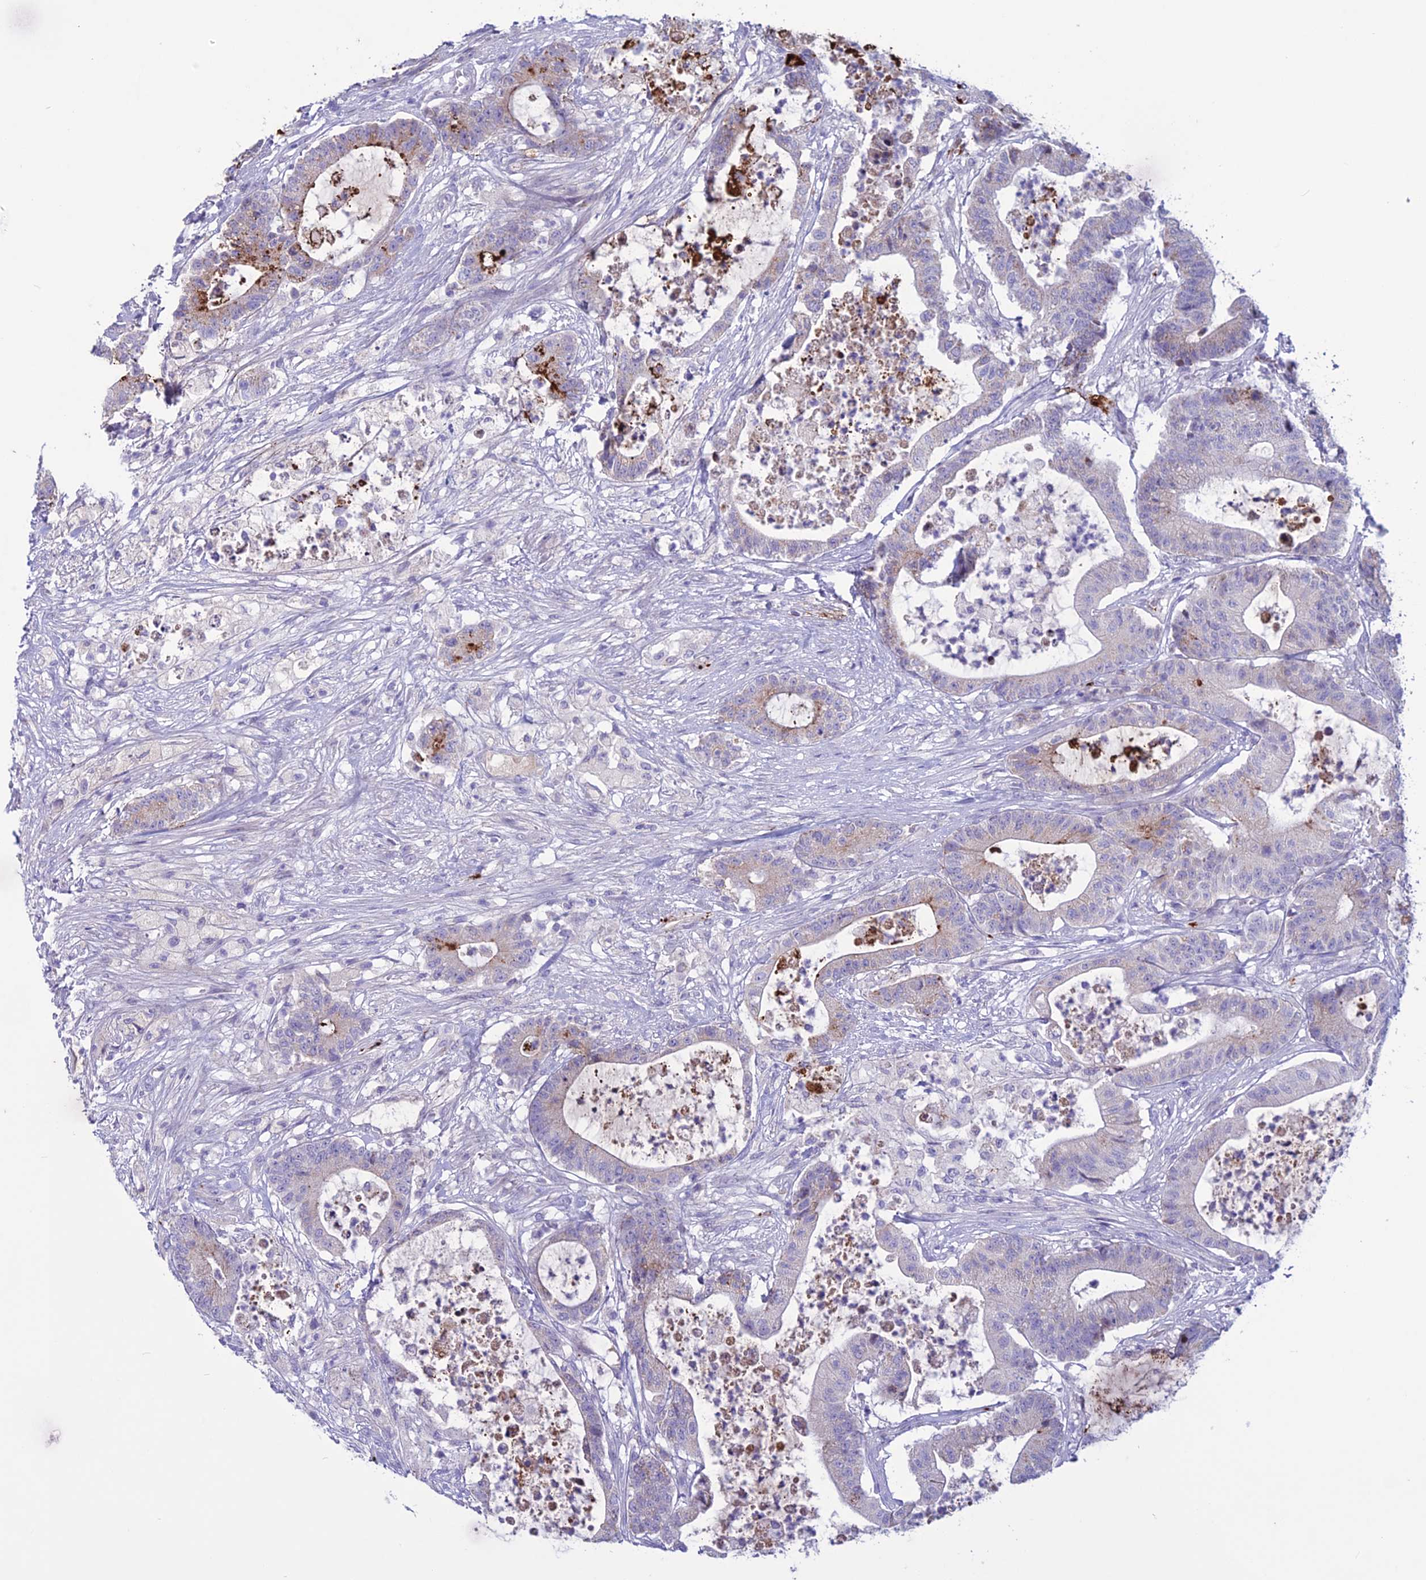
{"staining": {"intensity": "moderate", "quantity": "<25%", "location": "cytoplasmic/membranous"}, "tissue": "colorectal cancer", "cell_type": "Tumor cells", "image_type": "cancer", "snomed": [{"axis": "morphology", "description": "Adenocarcinoma, NOS"}, {"axis": "topography", "description": "Colon"}], "caption": "Immunohistochemistry (DAB) staining of human colorectal cancer (adenocarcinoma) shows moderate cytoplasmic/membranous protein expression in approximately <25% of tumor cells.", "gene": "C21orf140", "patient": {"sex": "female", "age": 84}}